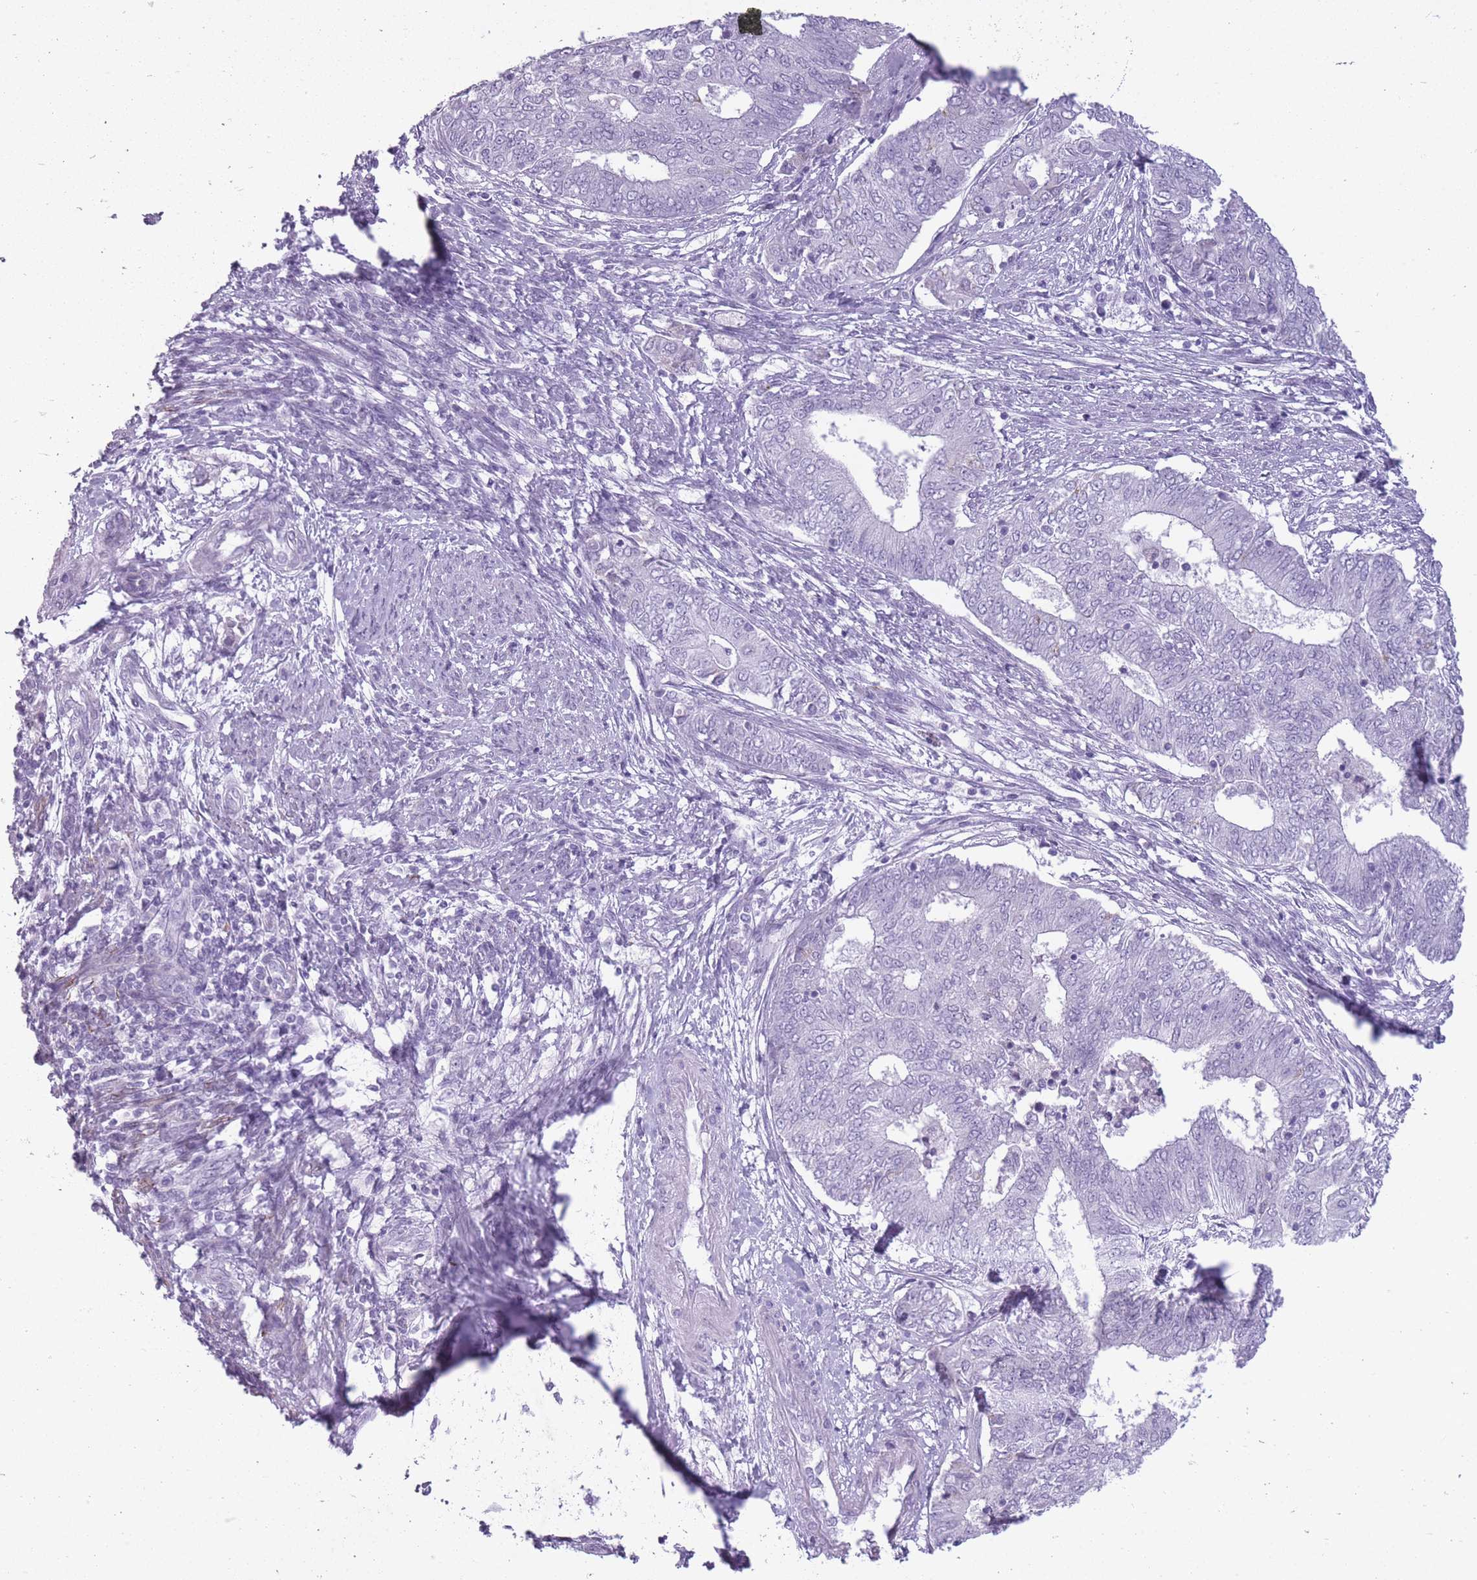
{"staining": {"intensity": "negative", "quantity": "none", "location": "none"}, "tissue": "endometrial cancer", "cell_type": "Tumor cells", "image_type": "cancer", "snomed": [{"axis": "morphology", "description": "Adenocarcinoma, NOS"}, {"axis": "topography", "description": "Endometrium"}], "caption": "An image of endometrial cancer (adenocarcinoma) stained for a protein exhibits no brown staining in tumor cells. Brightfield microscopy of immunohistochemistry stained with DAB (brown) and hematoxylin (blue), captured at high magnification.", "gene": "GOLGA6D", "patient": {"sex": "female", "age": 62}}